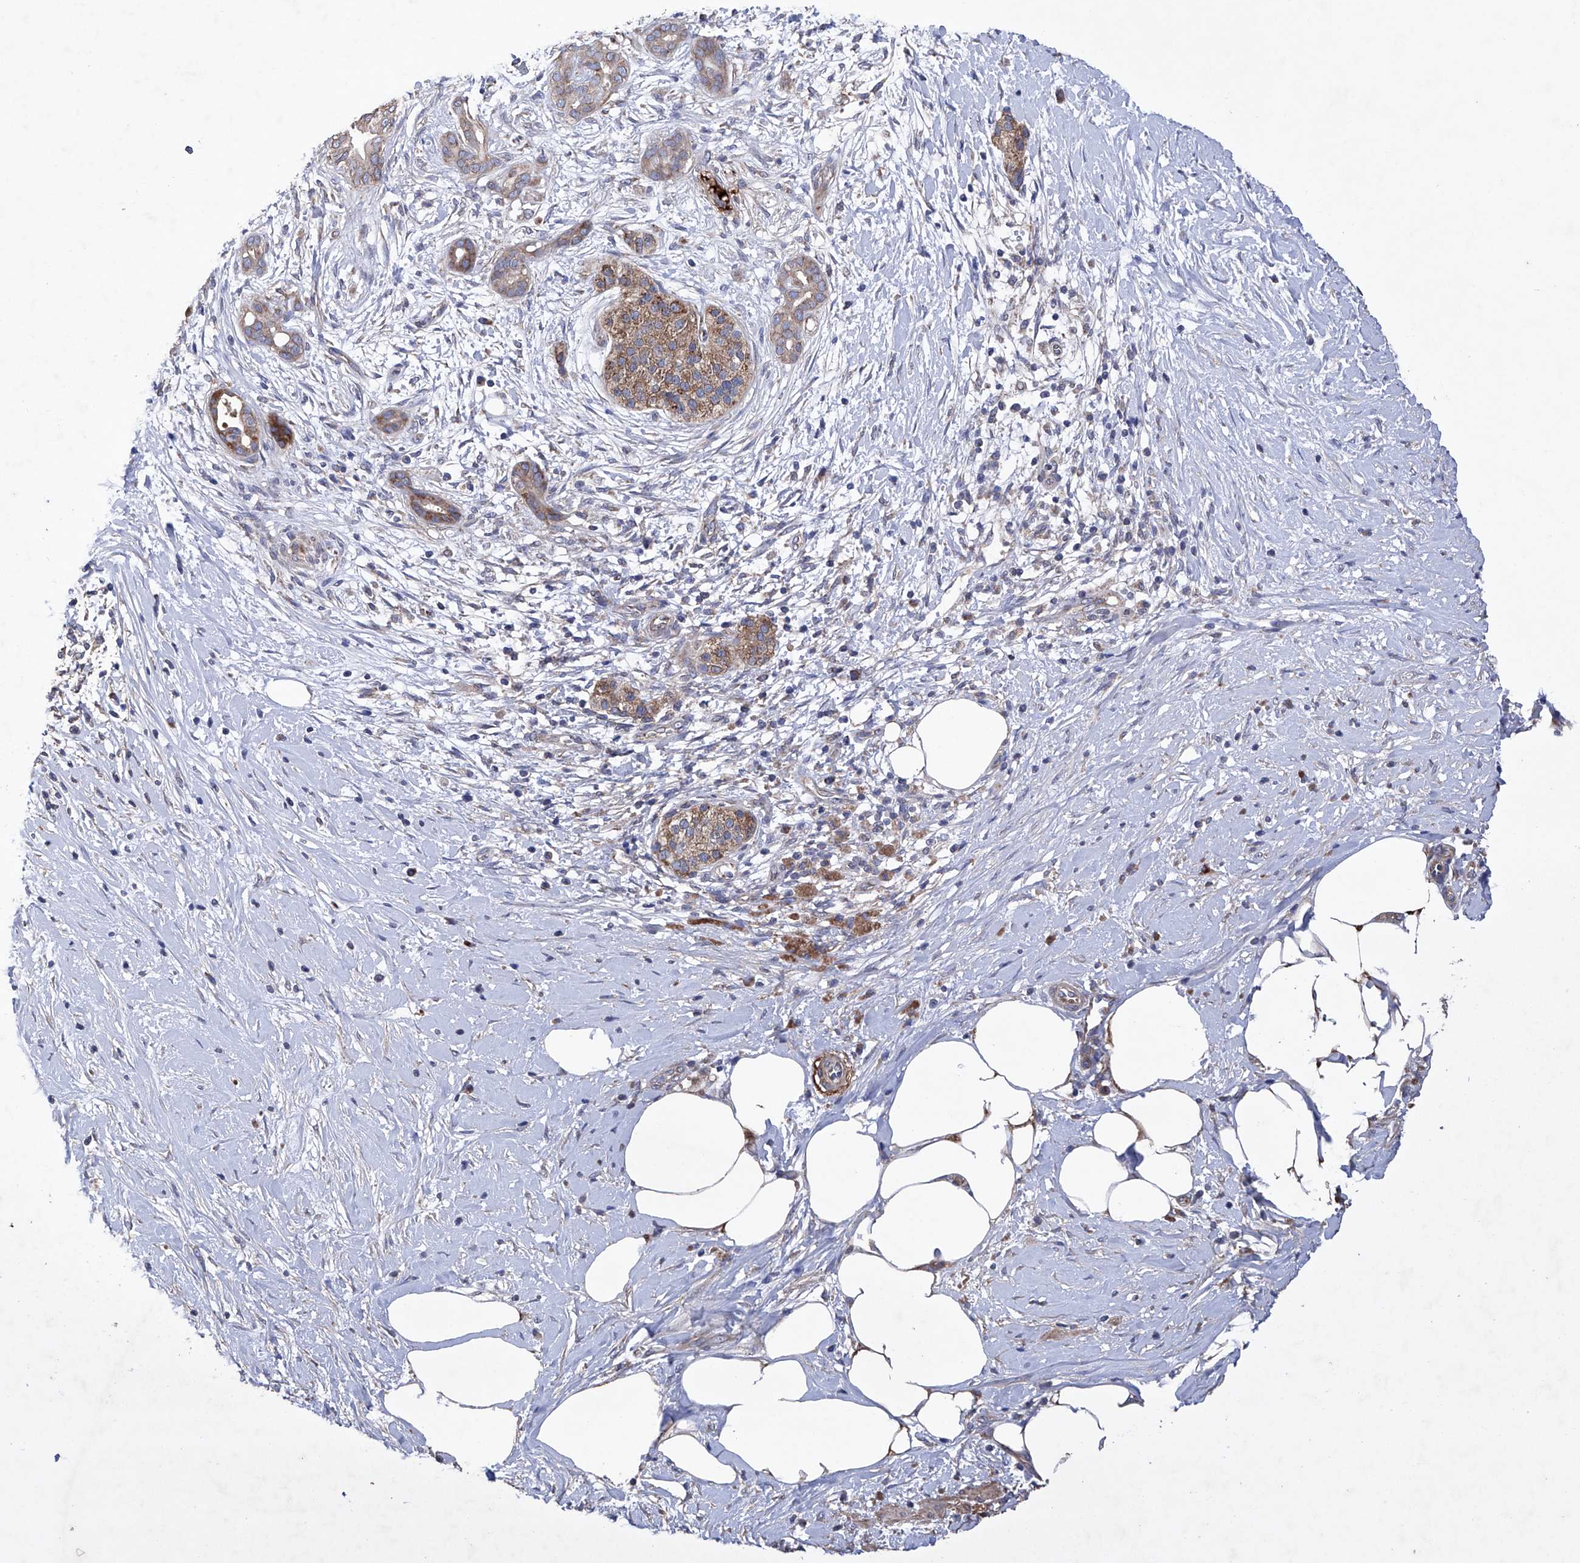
{"staining": {"intensity": "weak", "quantity": ">75%", "location": "cytoplasmic/membranous"}, "tissue": "pancreatic cancer", "cell_type": "Tumor cells", "image_type": "cancer", "snomed": [{"axis": "morphology", "description": "Adenocarcinoma, NOS"}, {"axis": "topography", "description": "Pancreas"}], "caption": "Pancreatic cancer (adenocarcinoma) was stained to show a protein in brown. There is low levels of weak cytoplasmic/membranous expression in about >75% of tumor cells.", "gene": "EFCAB2", "patient": {"sex": "male", "age": 58}}